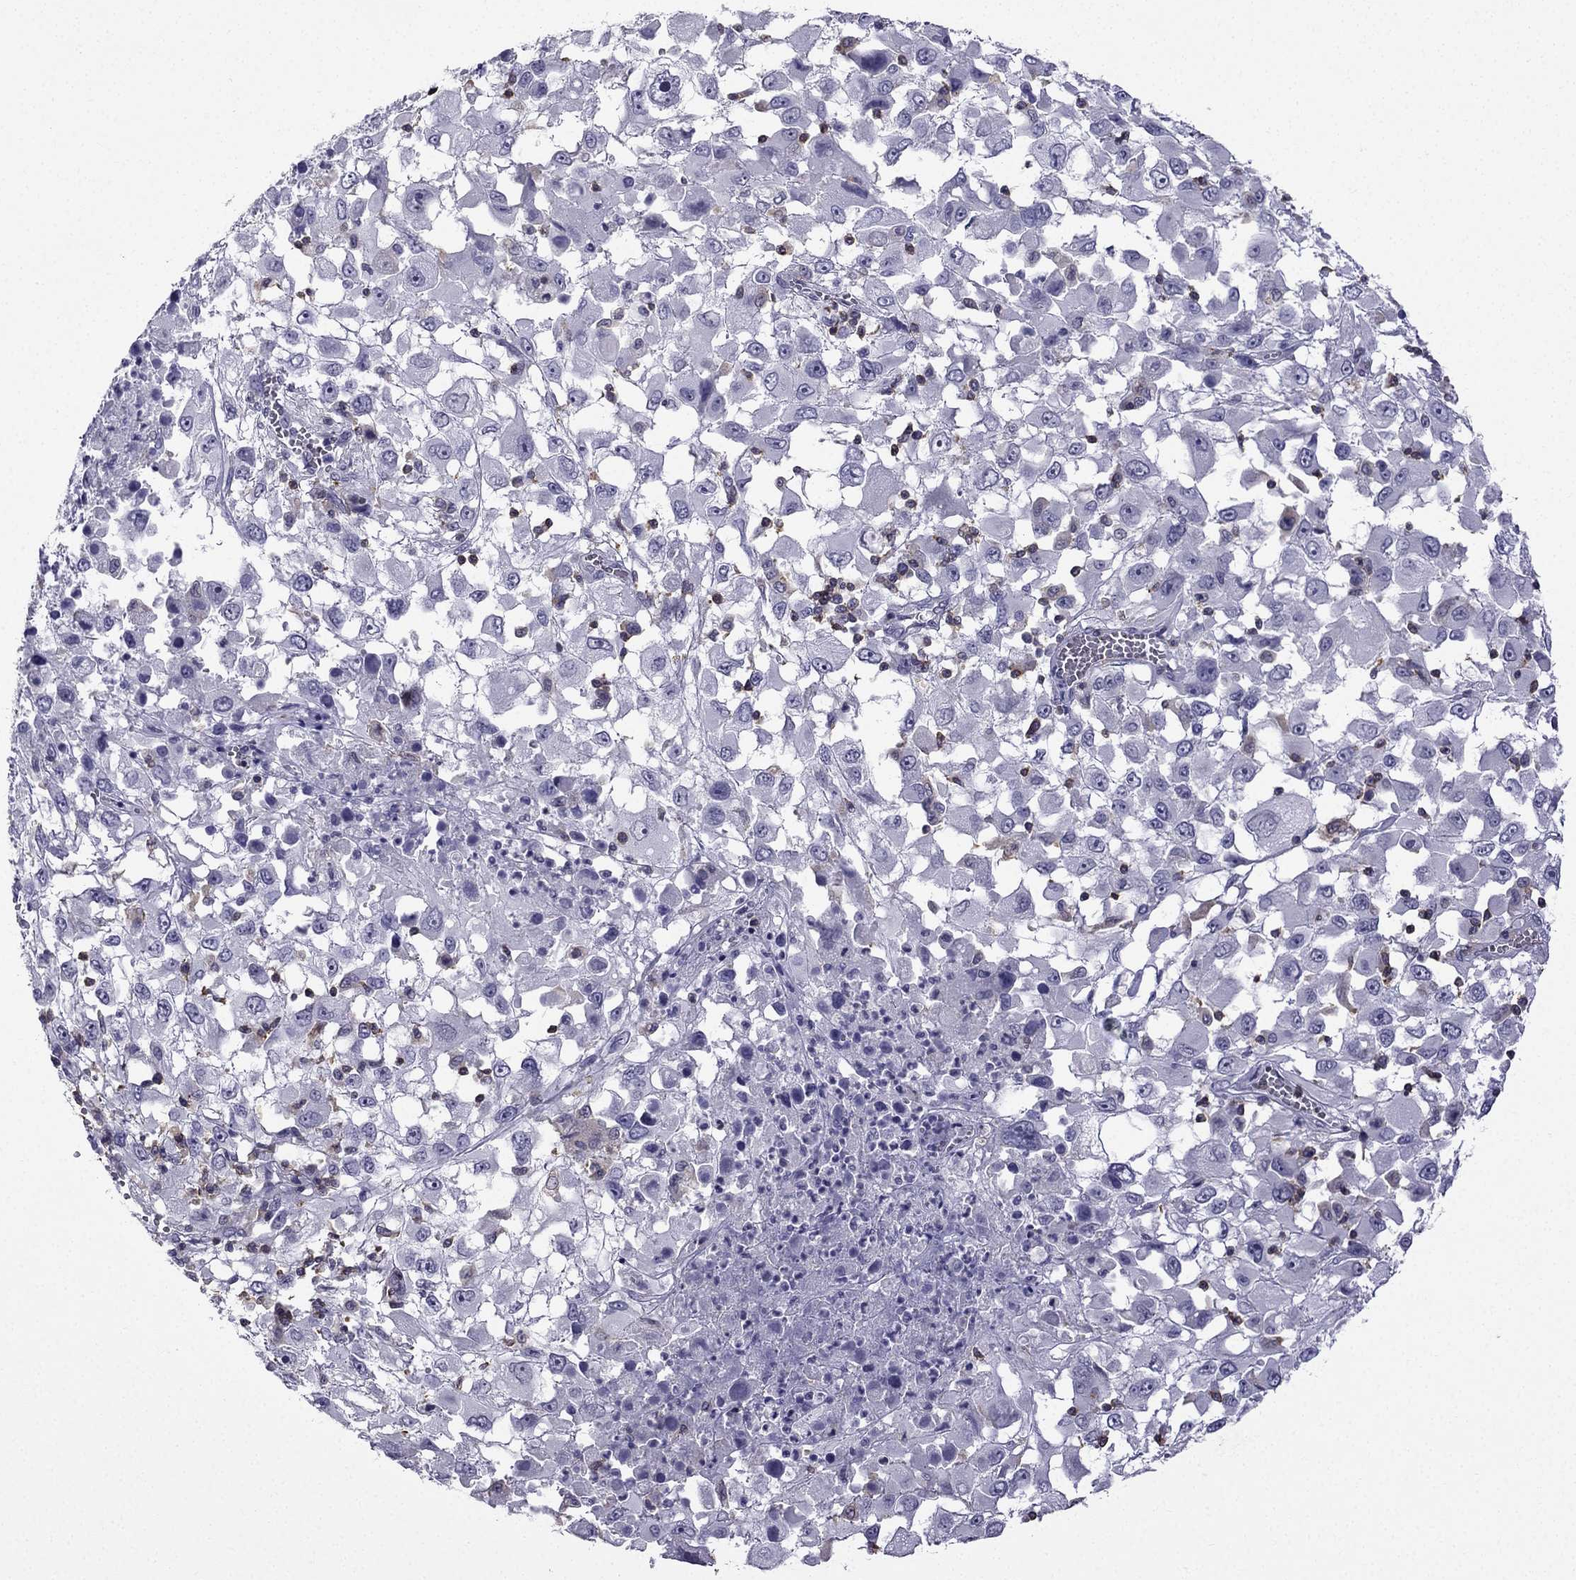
{"staining": {"intensity": "negative", "quantity": "none", "location": "none"}, "tissue": "melanoma", "cell_type": "Tumor cells", "image_type": "cancer", "snomed": [{"axis": "morphology", "description": "Malignant melanoma, Metastatic site"}, {"axis": "topography", "description": "Soft tissue"}], "caption": "IHC image of malignant melanoma (metastatic site) stained for a protein (brown), which exhibits no staining in tumor cells.", "gene": "CCK", "patient": {"sex": "male", "age": 50}}